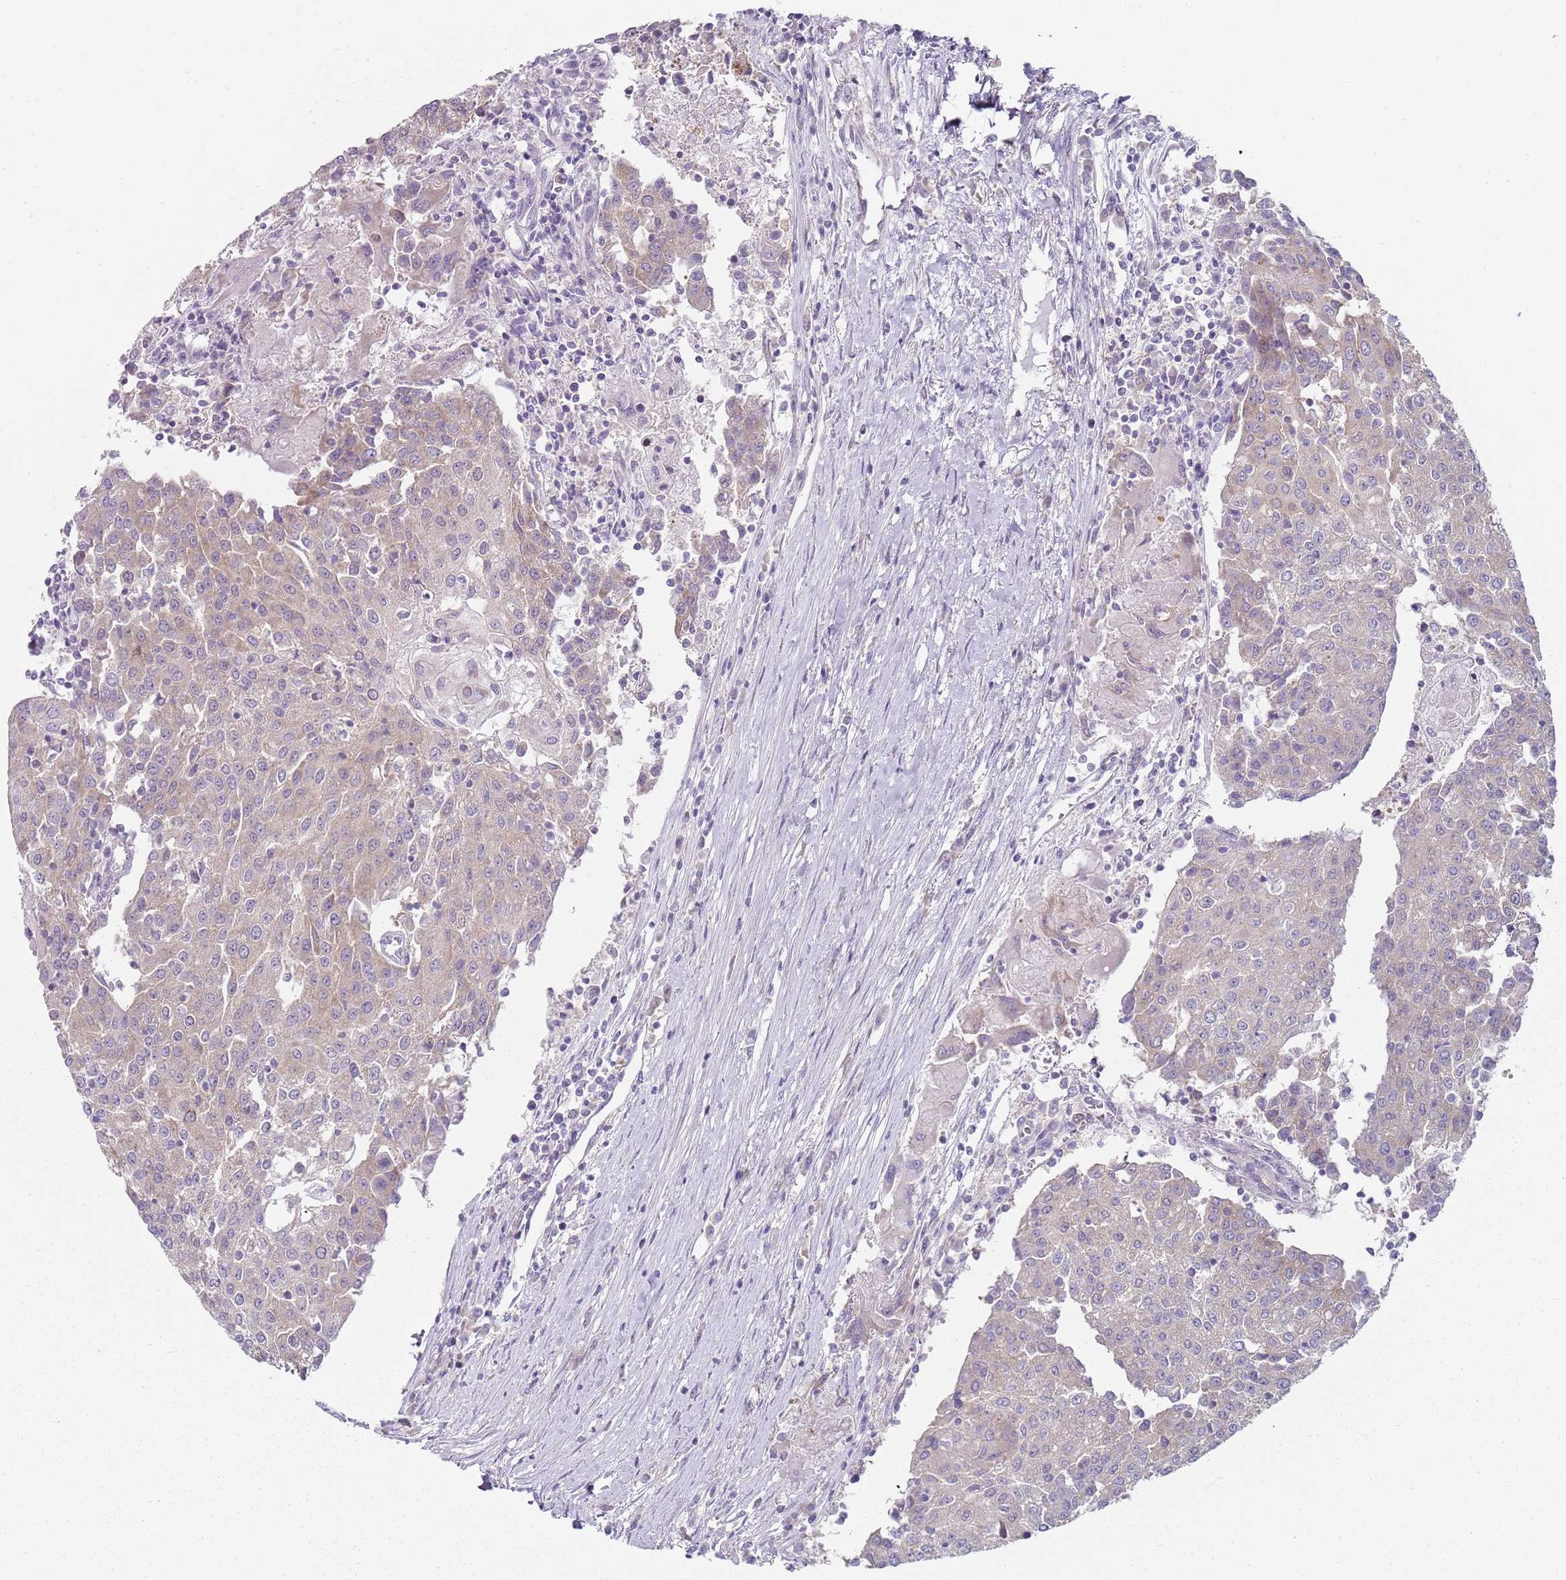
{"staining": {"intensity": "weak", "quantity": "<25%", "location": "cytoplasmic/membranous"}, "tissue": "urothelial cancer", "cell_type": "Tumor cells", "image_type": "cancer", "snomed": [{"axis": "morphology", "description": "Urothelial carcinoma, High grade"}, {"axis": "topography", "description": "Urinary bladder"}], "caption": "Immunohistochemistry (IHC) histopathology image of neoplastic tissue: urothelial cancer stained with DAB (3,3'-diaminobenzidine) exhibits no significant protein positivity in tumor cells.", "gene": "SLC26A6", "patient": {"sex": "female", "age": 85}}